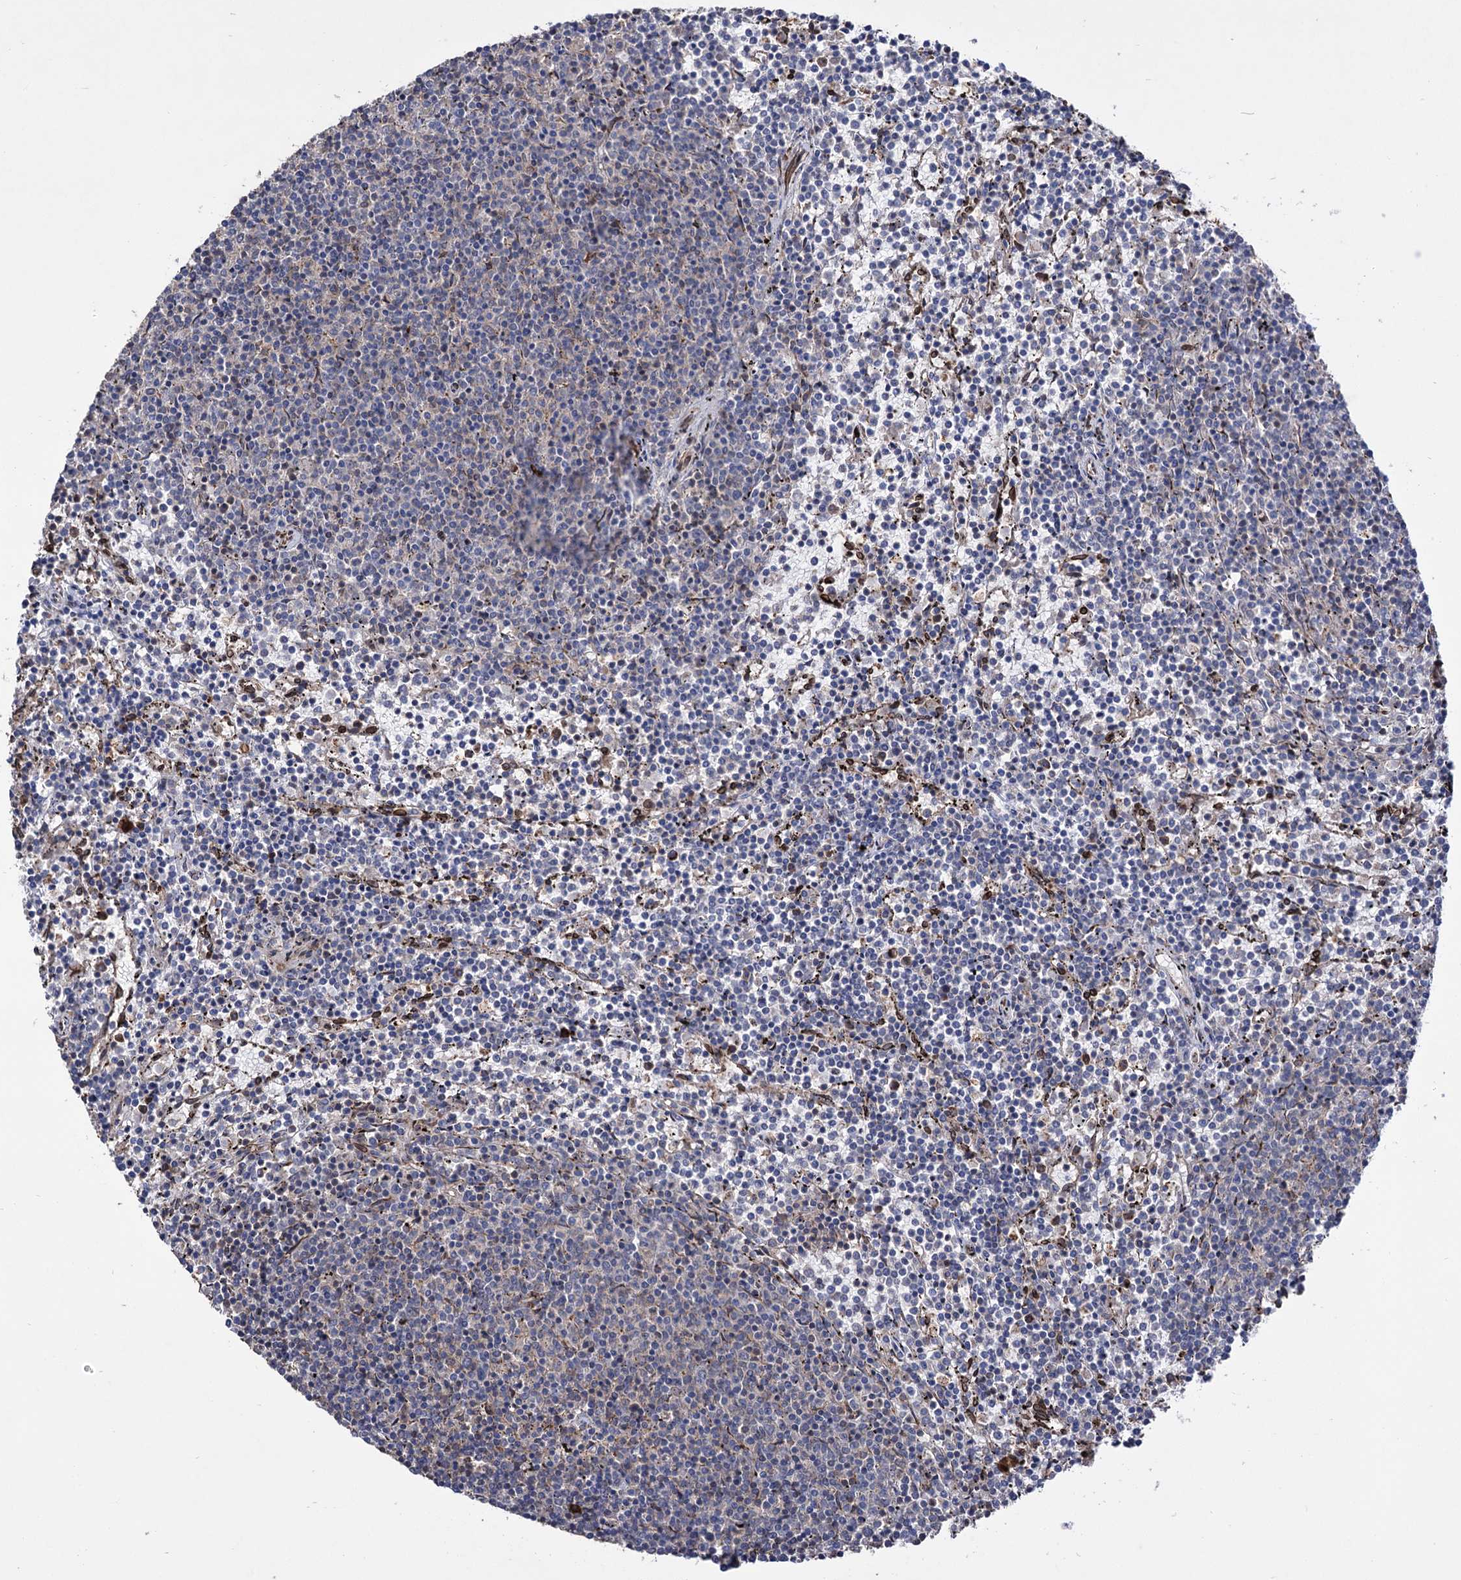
{"staining": {"intensity": "negative", "quantity": "none", "location": "none"}, "tissue": "lymphoma", "cell_type": "Tumor cells", "image_type": "cancer", "snomed": [{"axis": "morphology", "description": "Malignant lymphoma, non-Hodgkin's type, Low grade"}, {"axis": "topography", "description": "Spleen"}], "caption": "Immunohistochemistry (IHC) of human lymphoma demonstrates no expression in tumor cells.", "gene": "CDAN1", "patient": {"sex": "female", "age": 50}}